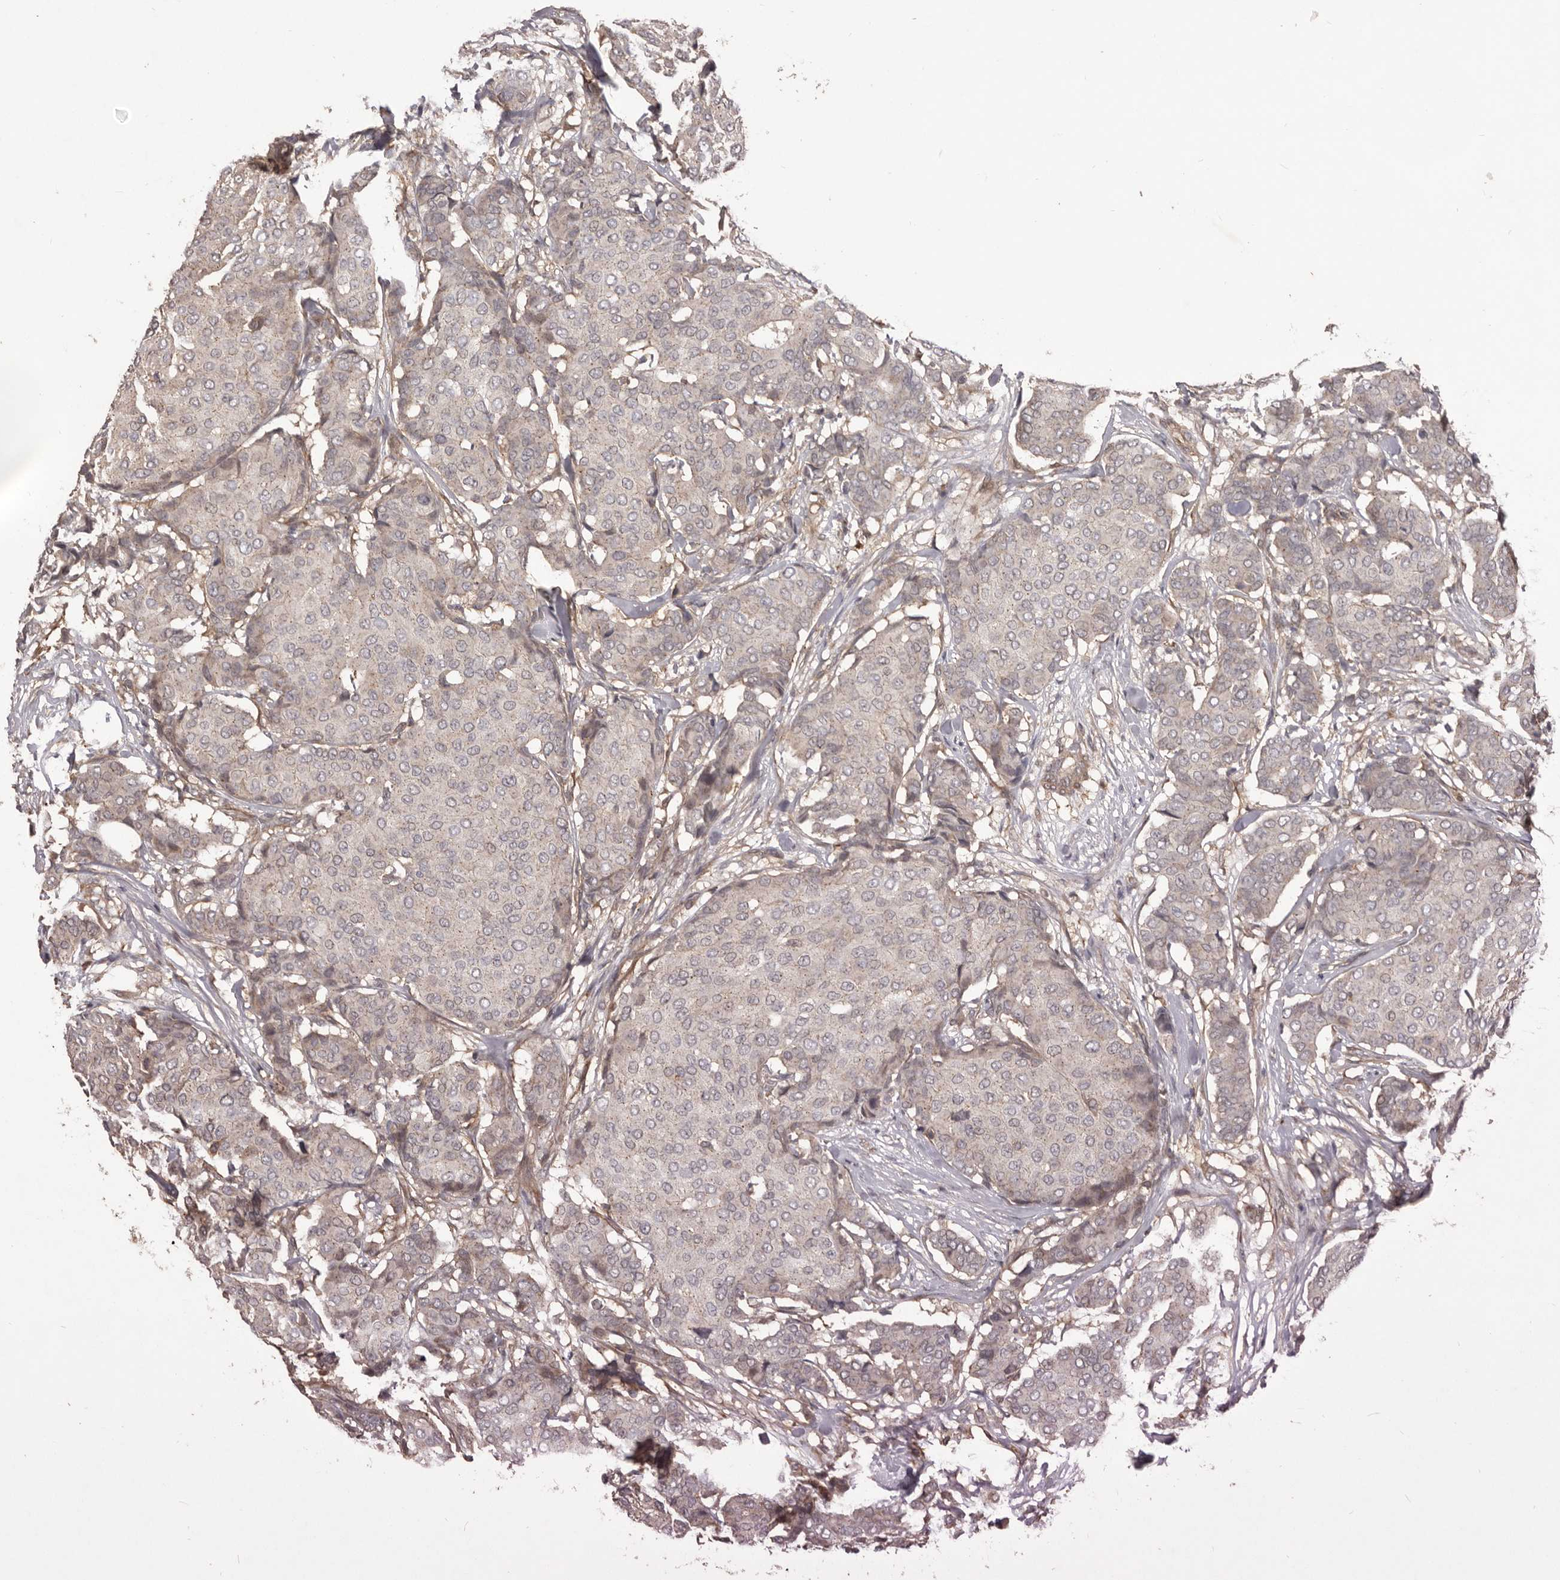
{"staining": {"intensity": "weak", "quantity": "<25%", "location": "cytoplasmic/membranous"}, "tissue": "breast cancer", "cell_type": "Tumor cells", "image_type": "cancer", "snomed": [{"axis": "morphology", "description": "Duct carcinoma"}, {"axis": "topography", "description": "Breast"}], "caption": "IHC of human infiltrating ductal carcinoma (breast) exhibits no staining in tumor cells.", "gene": "GLIPR2", "patient": {"sex": "female", "age": 75}}